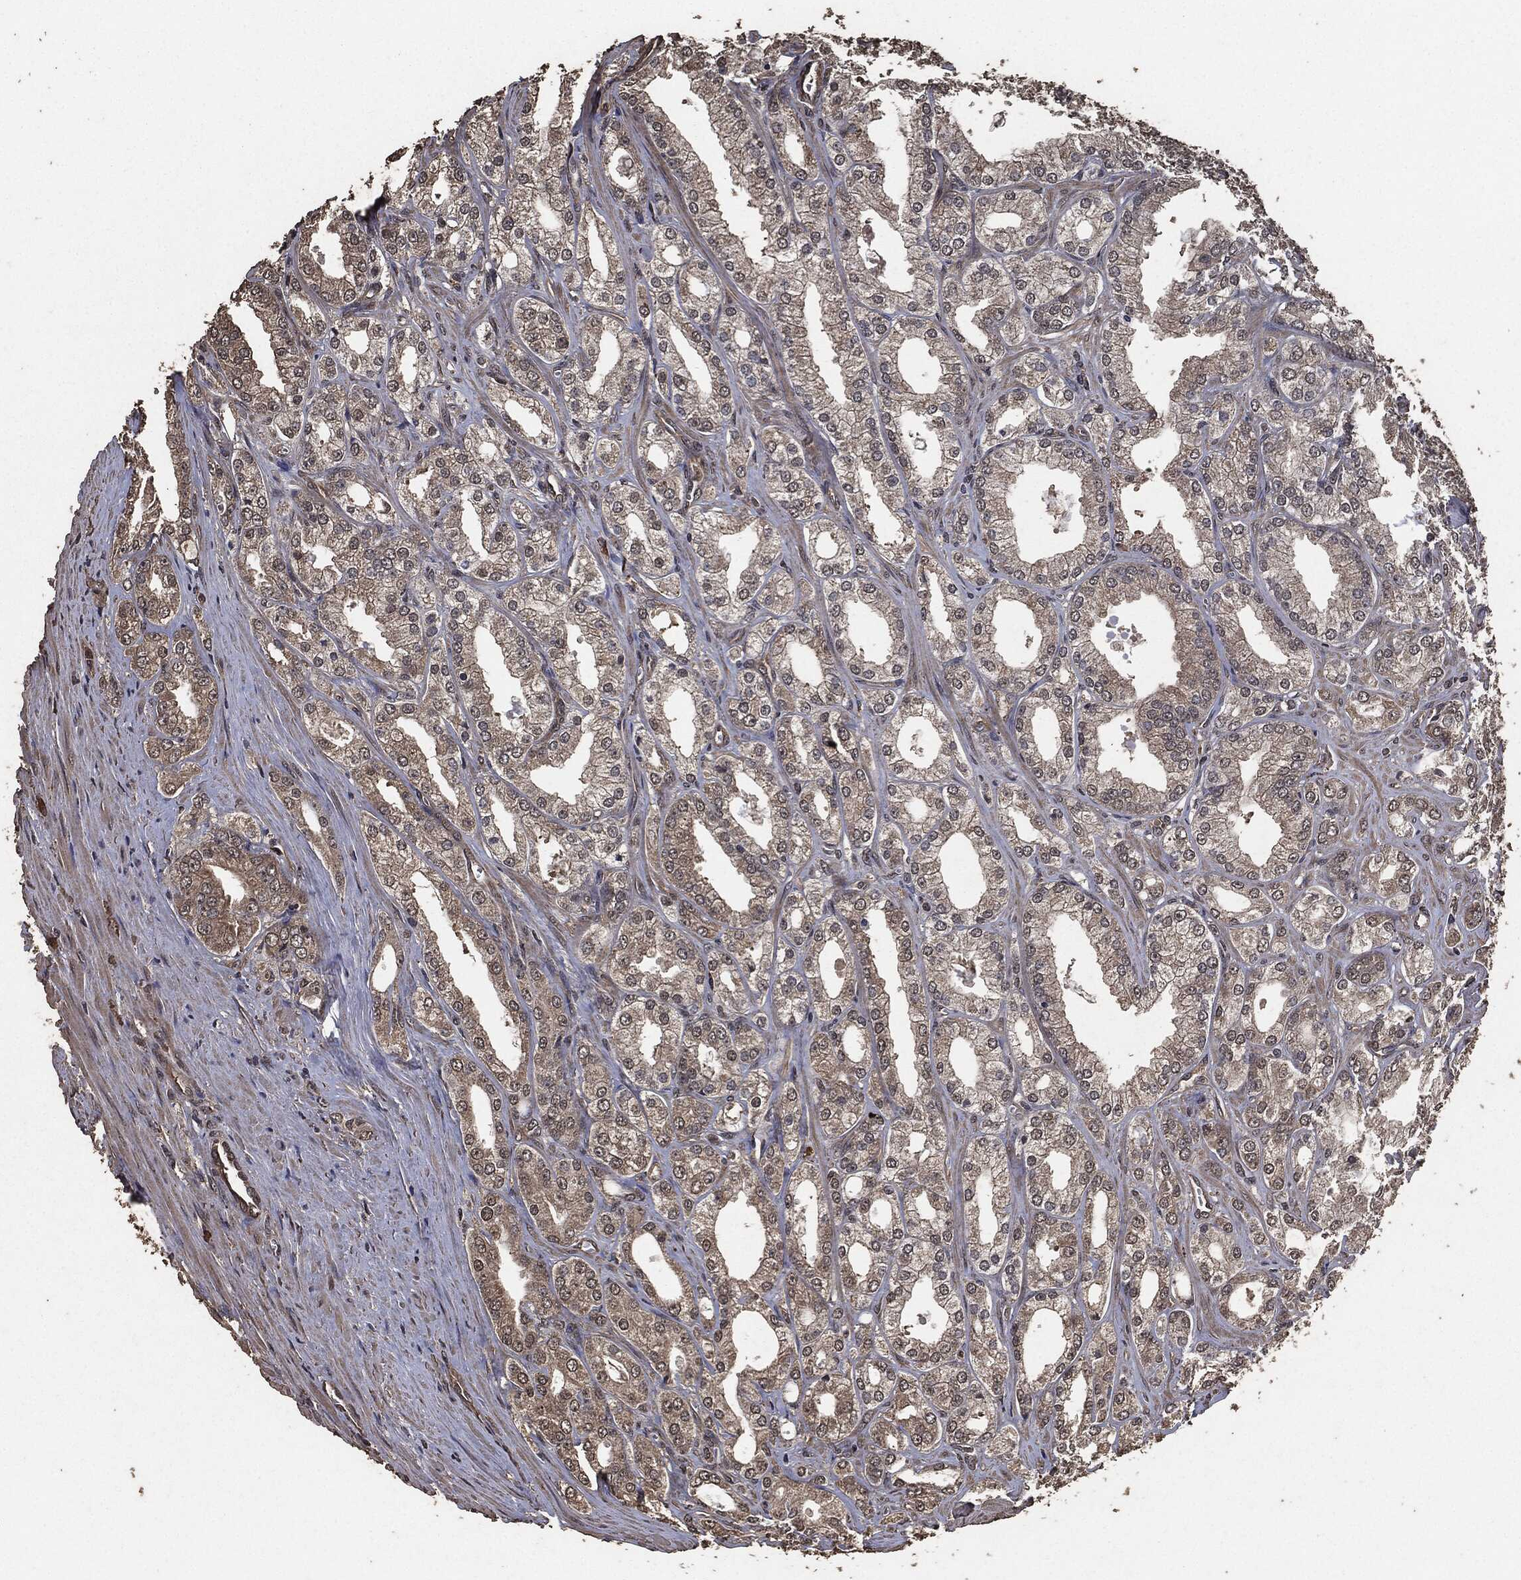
{"staining": {"intensity": "moderate", "quantity": "25%-75%", "location": "cytoplasmic/membranous"}, "tissue": "prostate cancer", "cell_type": "Tumor cells", "image_type": "cancer", "snomed": [{"axis": "morphology", "description": "Adenocarcinoma, NOS"}, {"axis": "morphology", "description": "Adenocarcinoma, High grade"}, {"axis": "topography", "description": "Prostate"}], "caption": "Immunohistochemistry staining of prostate cancer, which shows medium levels of moderate cytoplasmic/membranous positivity in about 25%-75% of tumor cells indicating moderate cytoplasmic/membranous protein expression. The staining was performed using DAB (3,3'-diaminobenzidine) (brown) for protein detection and nuclei were counterstained in hematoxylin (blue).", "gene": "AKT1S1", "patient": {"sex": "male", "age": 70}}